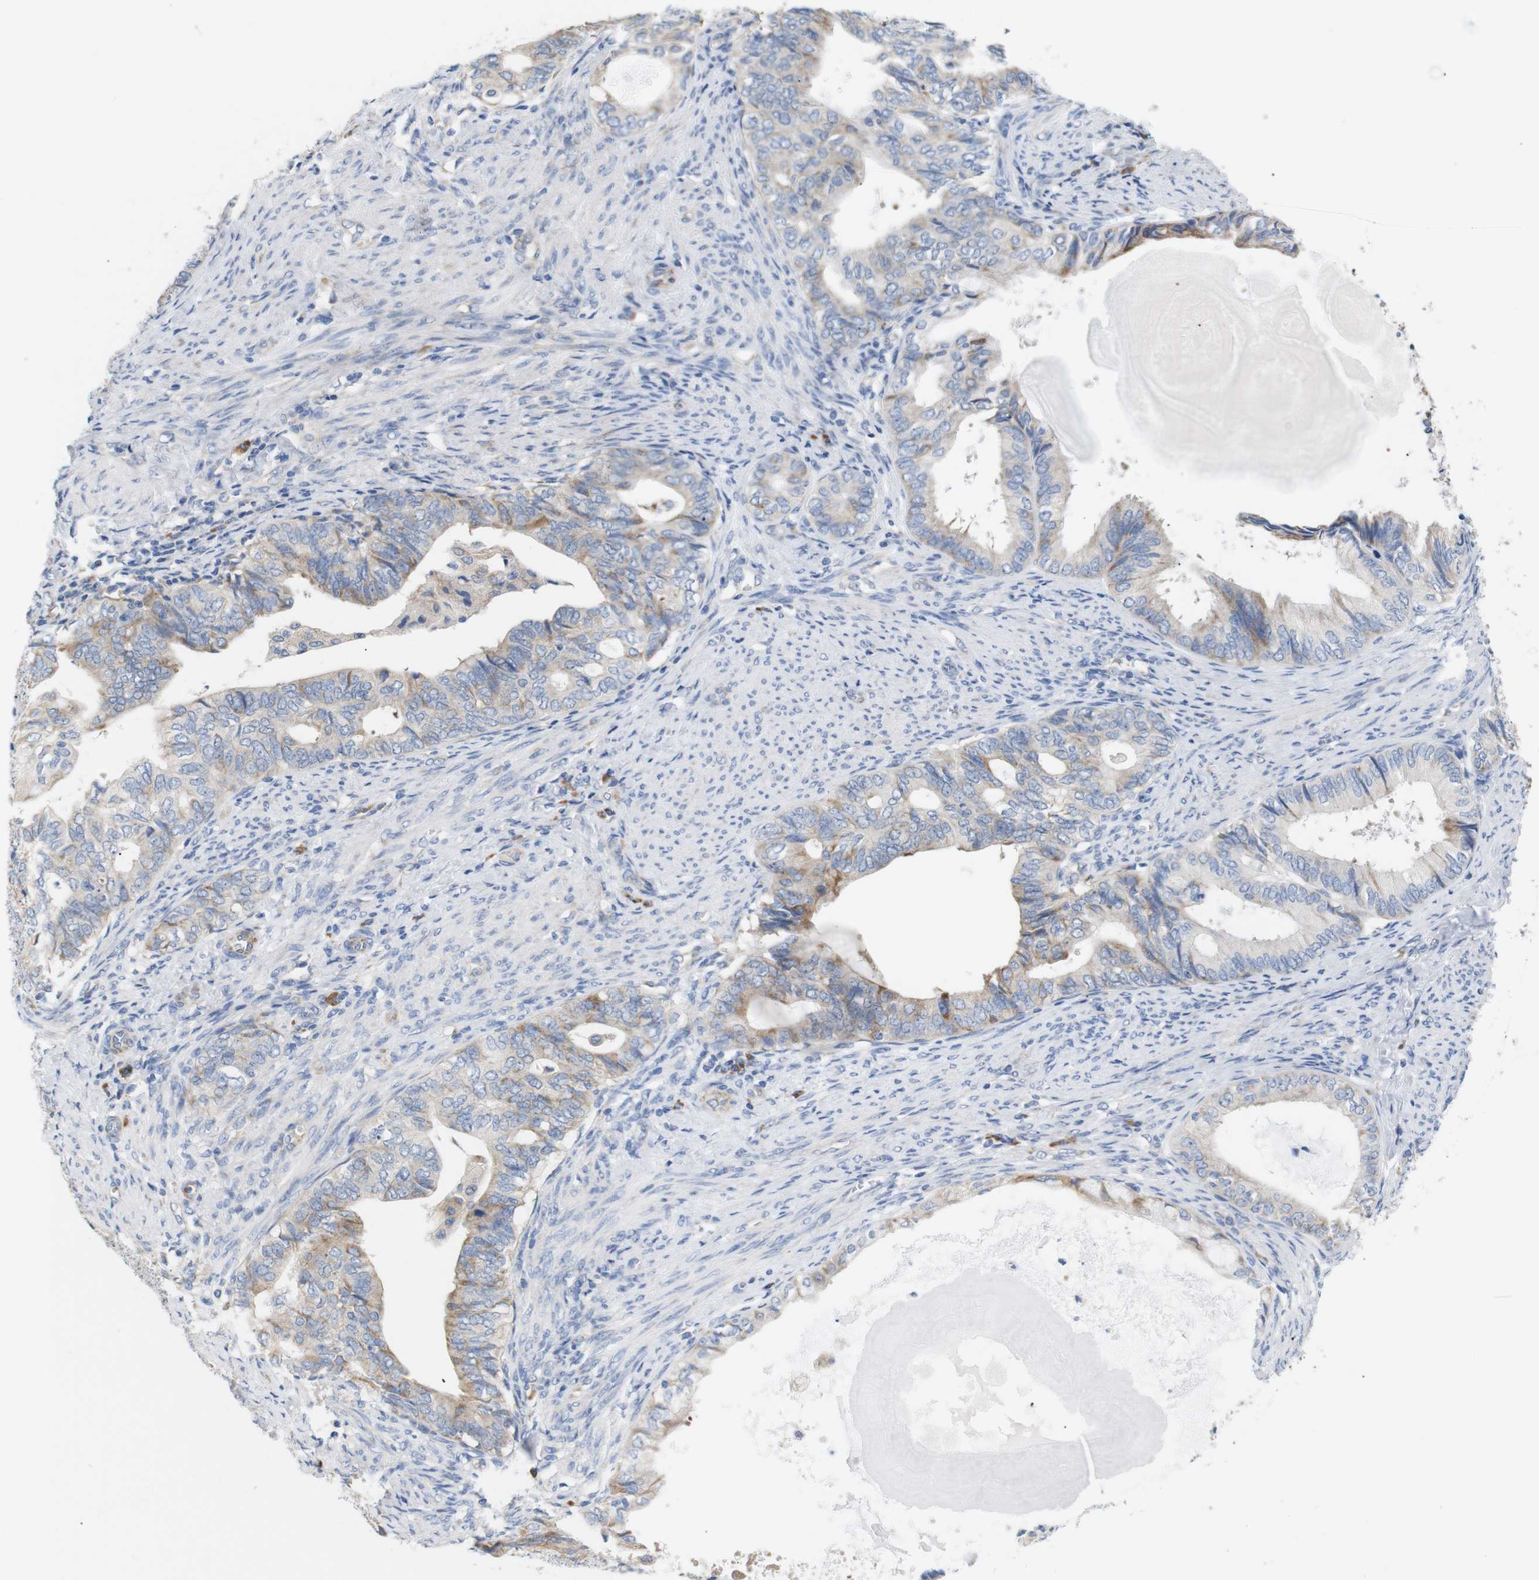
{"staining": {"intensity": "moderate", "quantity": "25%-75%", "location": "cytoplasmic/membranous"}, "tissue": "endometrial cancer", "cell_type": "Tumor cells", "image_type": "cancer", "snomed": [{"axis": "morphology", "description": "Adenocarcinoma, NOS"}, {"axis": "topography", "description": "Endometrium"}], "caption": "Tumor cells demonstrate medium levels of moderate cytoplasmic/membranous positivity in about 25%-75% of cells in human endometrial adenocarcinoma.", "gene": "TRIM5", "patient": {"sex": "female", "age": 86}}